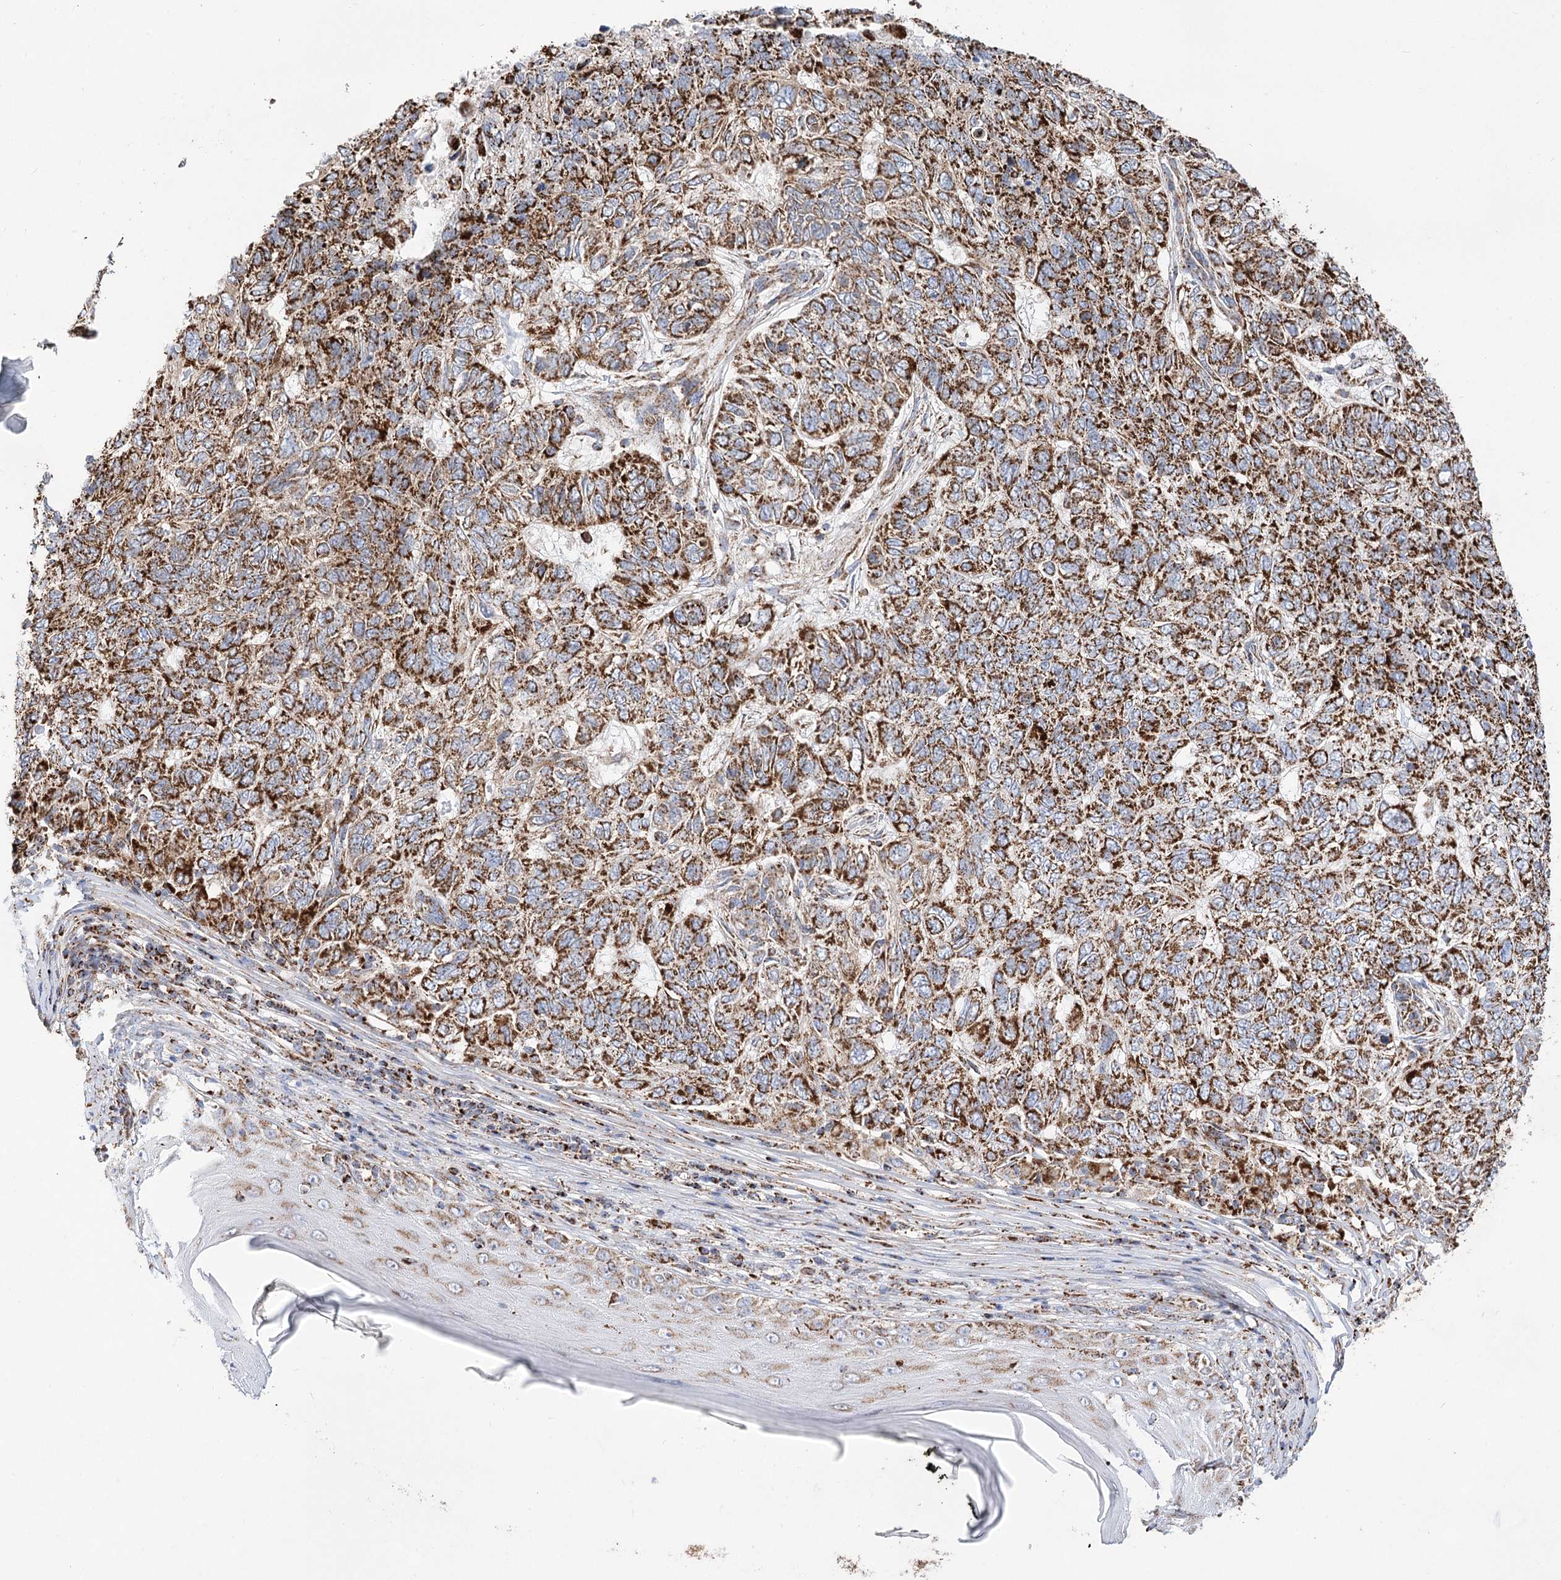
{"staining": {"intensity": "strong", "quantity": ">75%", "location": "cytoplasmic/membranous"}, "tissue": "skin cancer", "cell_type": "Tumor cells", "image_type": "cancer", "snomed": [{"axis": "morphology", "description": "Basal cell carcinoma"}, {"axis": "topography", "description": "Skin"}], "caption": "Immunohistochemical staining of skin cancer exhibits strong cytoplasmic/membranous protein positivity in approximately >75% of tumor cells.", "gene": "NADK2", "patient": {"sex": "female", "age": 65}}